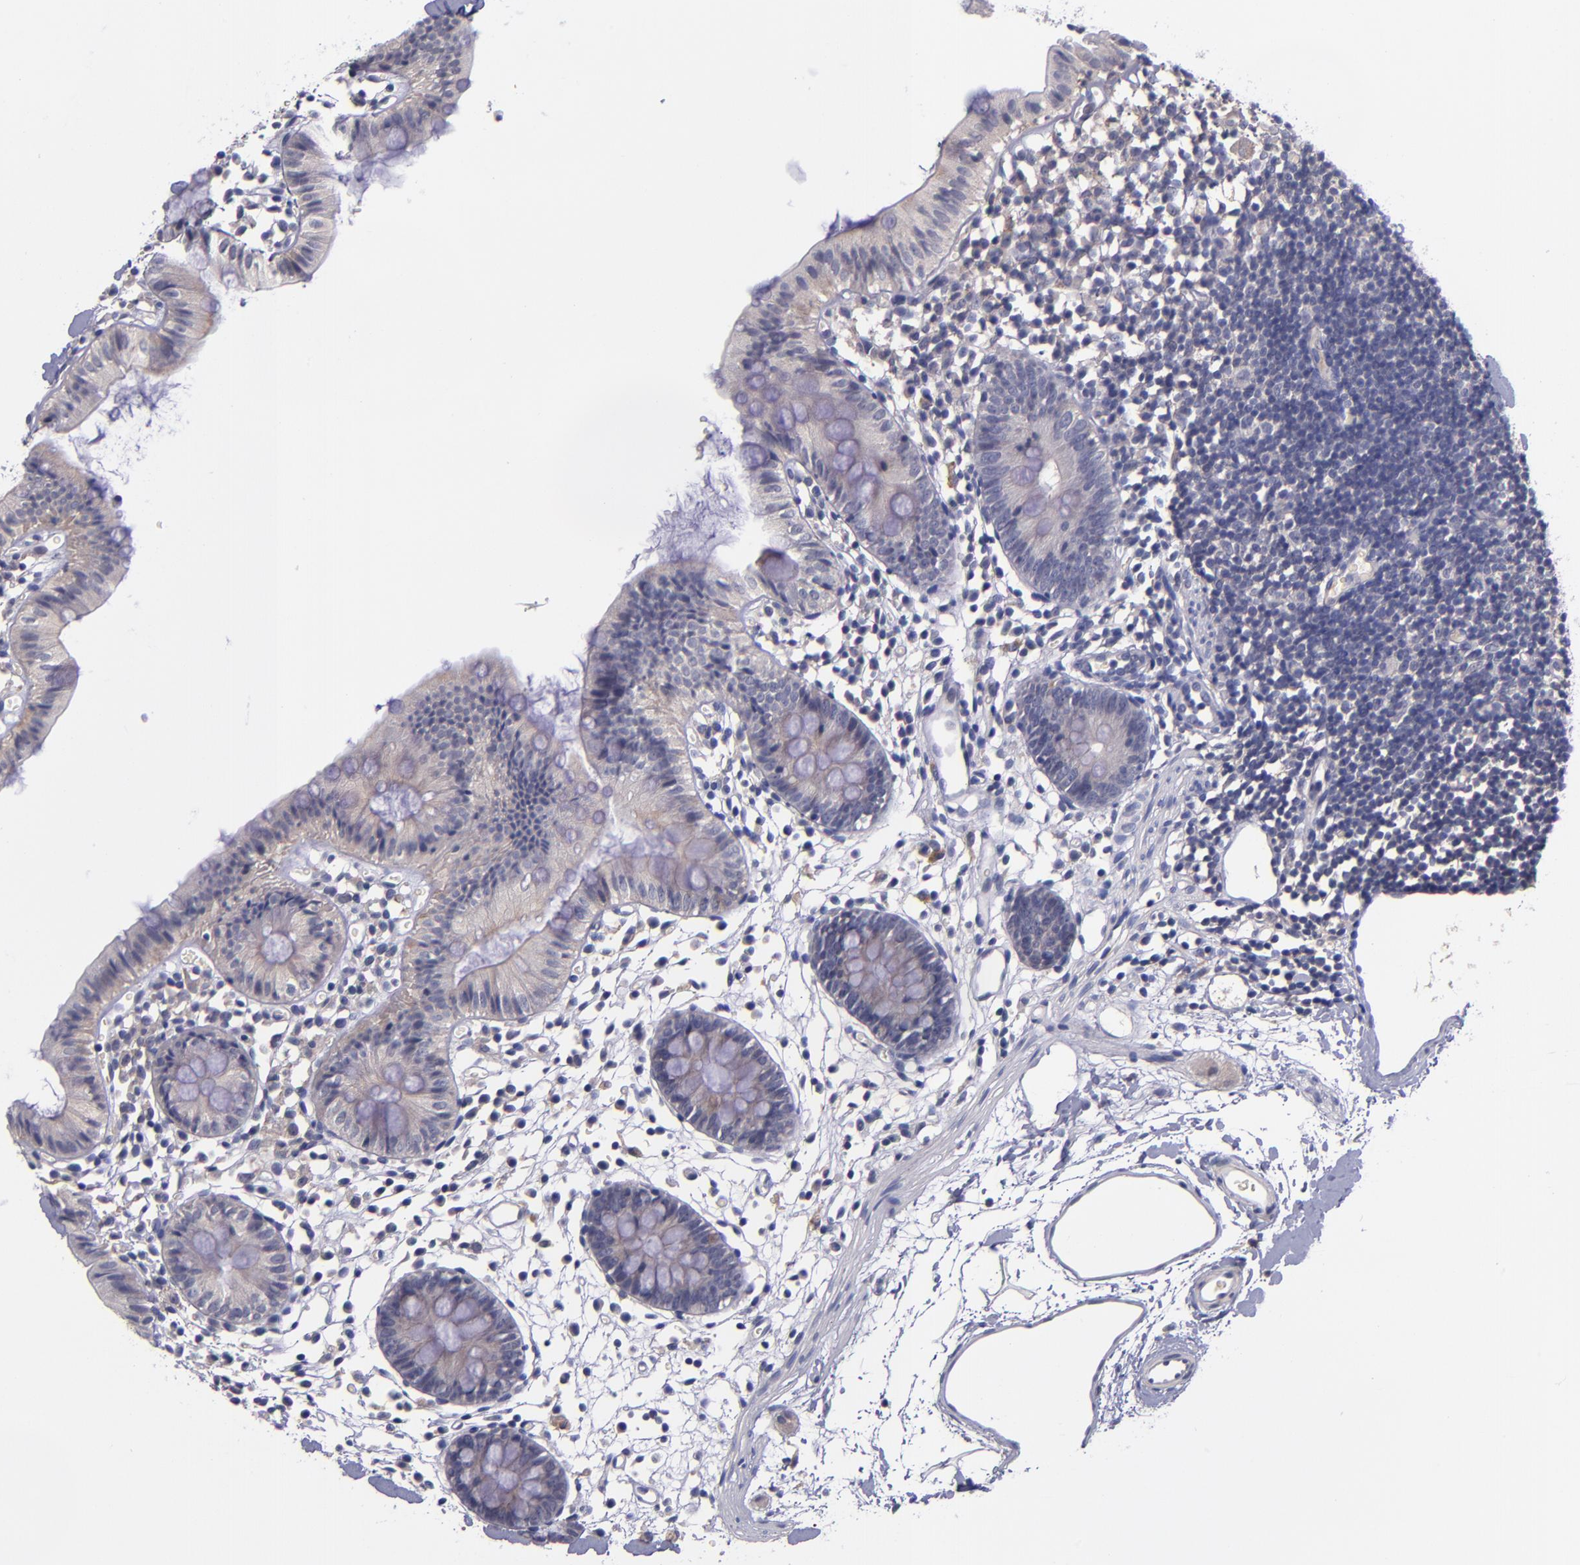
{"staining": {"intensity": "weak", "quantity": "<25%", "location": "cytoplasmic/membranous"}, "tissue": "colon", "cell_type": "Endothelial cells", "image_type": "normal", "snomed": [{"axis": "morphology", "description": "Normal tissue, NOS"}, {"axis": "topography", "description": "Colon"}], "caption": "Human colon stained for a protein using immunohistochemistry exhibits no expression in endothelial cells.", "gene": "RBP4", "patient": {"sex": "male", "age": 14}}